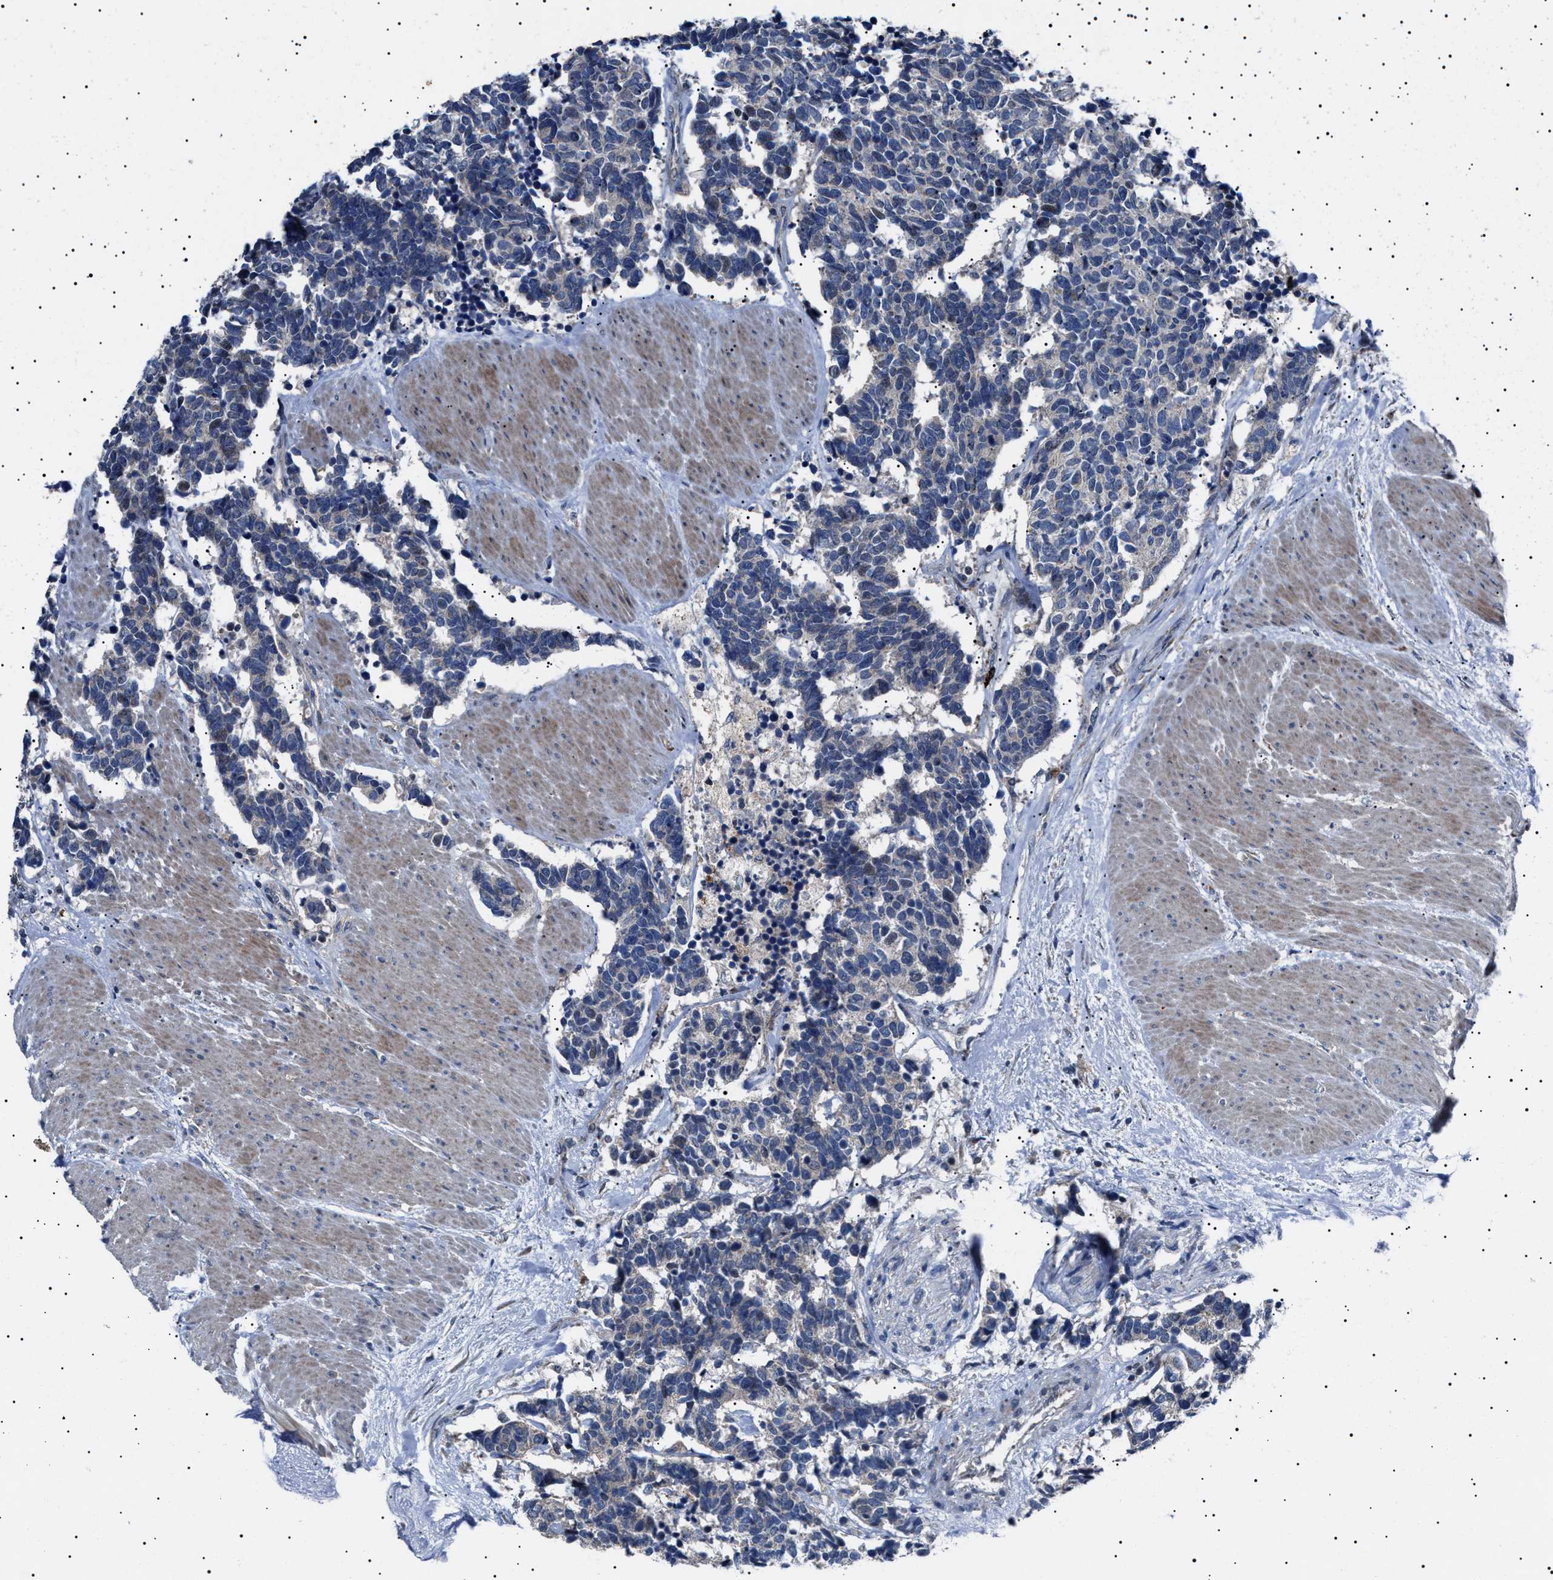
{"staining": {"intensity": "negative", "quantity": "none", "location": "none"}, "tissue": "carcinoid", "cell_type": "Tumor cells", "image_type": "cancer", "snomed": [{"axis": "morphology", "description": "Carcinoma, NOS"}, {"axis": "morphology", "description": "Carcinoid, malignant, NOS"}, {"axis": "topography", "description": "Urinary bladder"}], "caption": "Carcinoid stained for a protein using immunohistochemistry (IHC) shows no positivity tumor cells.", "gene": "PTRH1", "patient": {"sex": "male", "age": 57}}